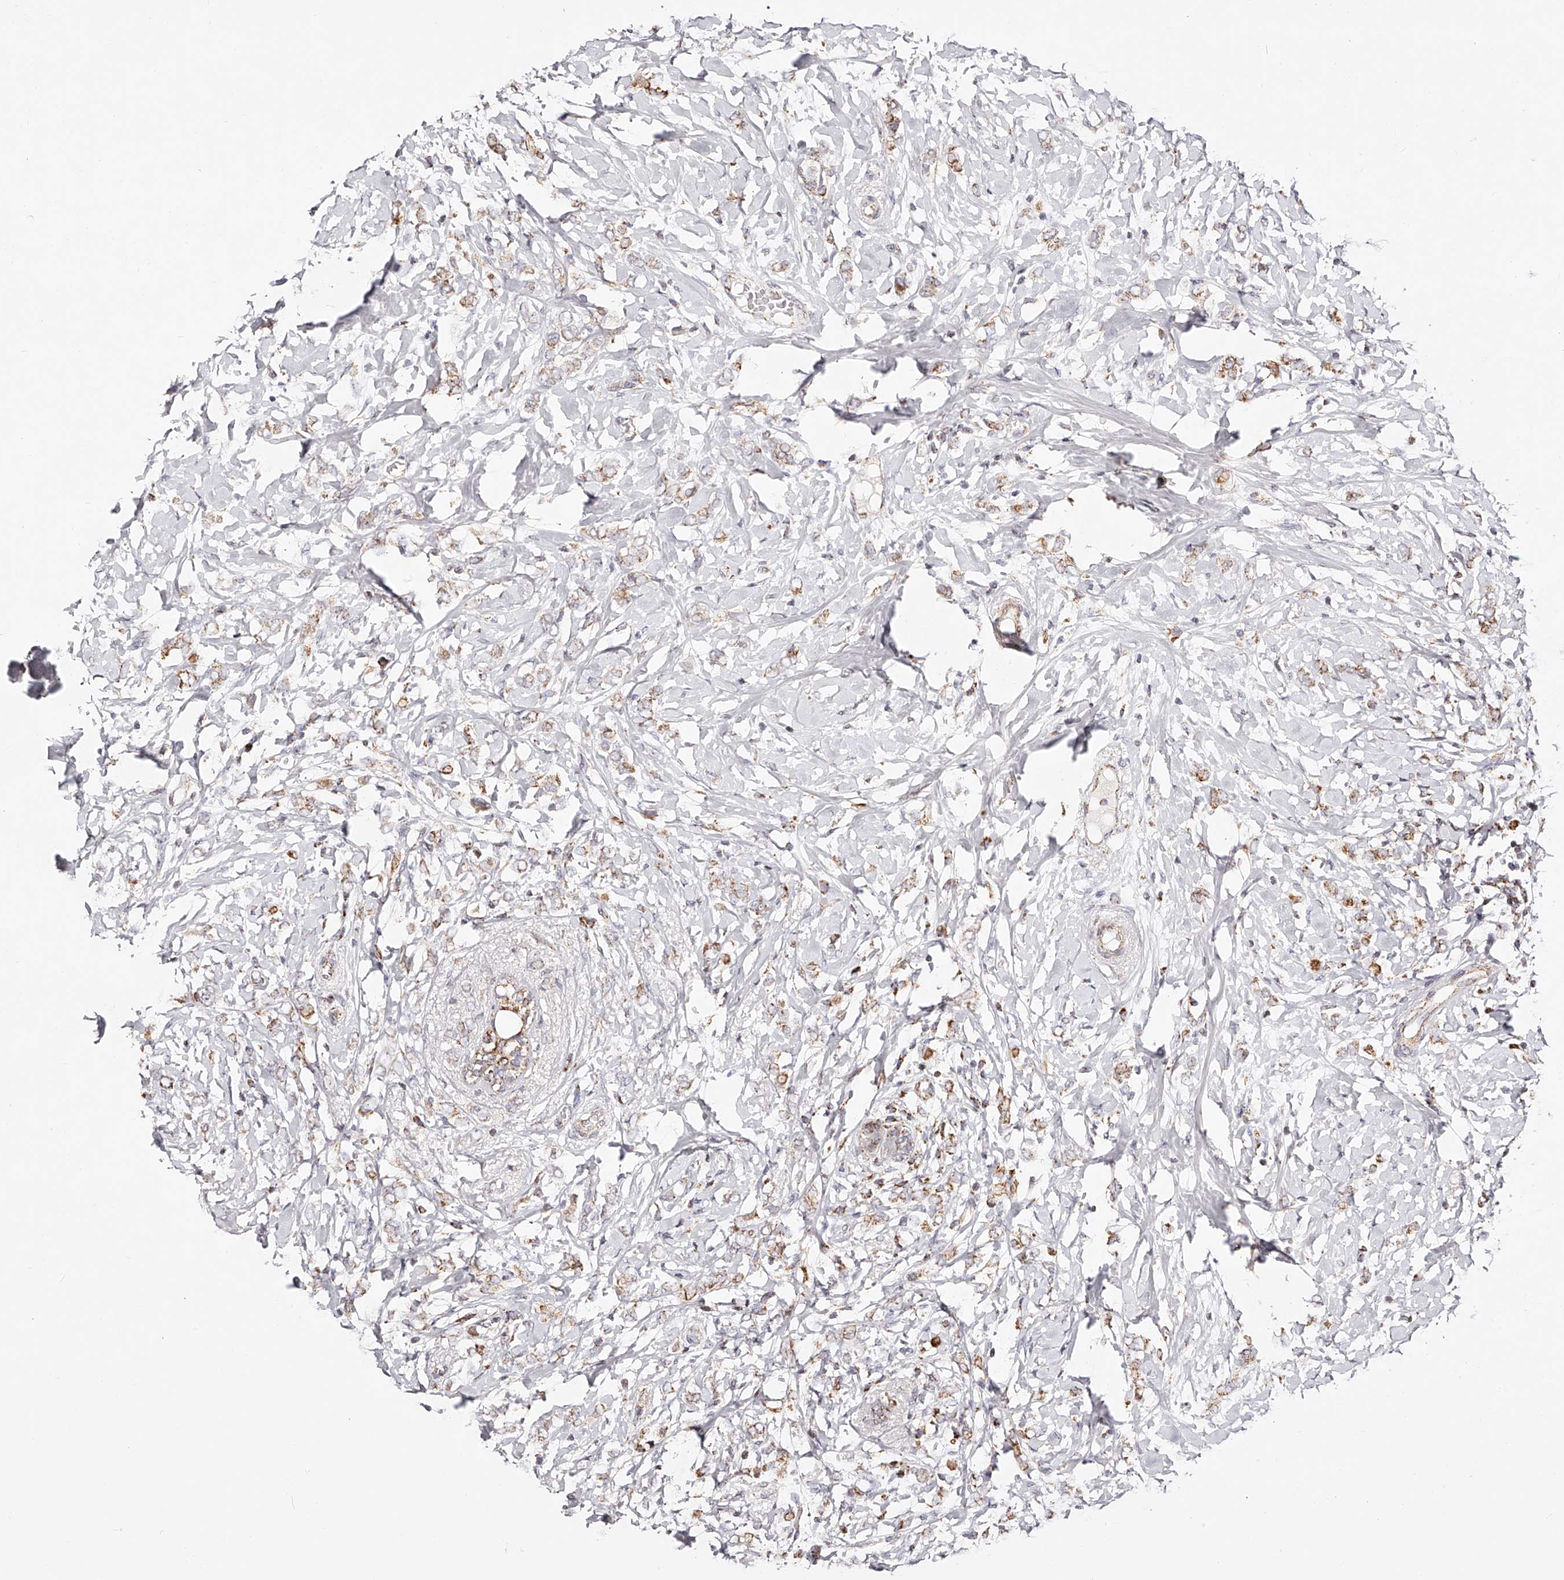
{"staining": {"intensity": "moderate", "quantity": ">75%", "location": "cytoplasmic/membranous"}, "tissue": "breast cancer", "cell_type": "Tumor cells", "image_type": "cancer", "snomed": [{"axis": "morphology", "description": "Normal tissue, NOS"}, {"axis": "morphology", "description": "Lobular carcinoma"}, {"axis": "topography", "description": "Breast"}], "caption": "Immunohistochemical staining of human breast cancer displays moderate cytoplasmic/membranous protein staining in approximately >75% of tumor cells.", "gene": "NDUFV3", "patient": {"sex": "female", "age": 47}}